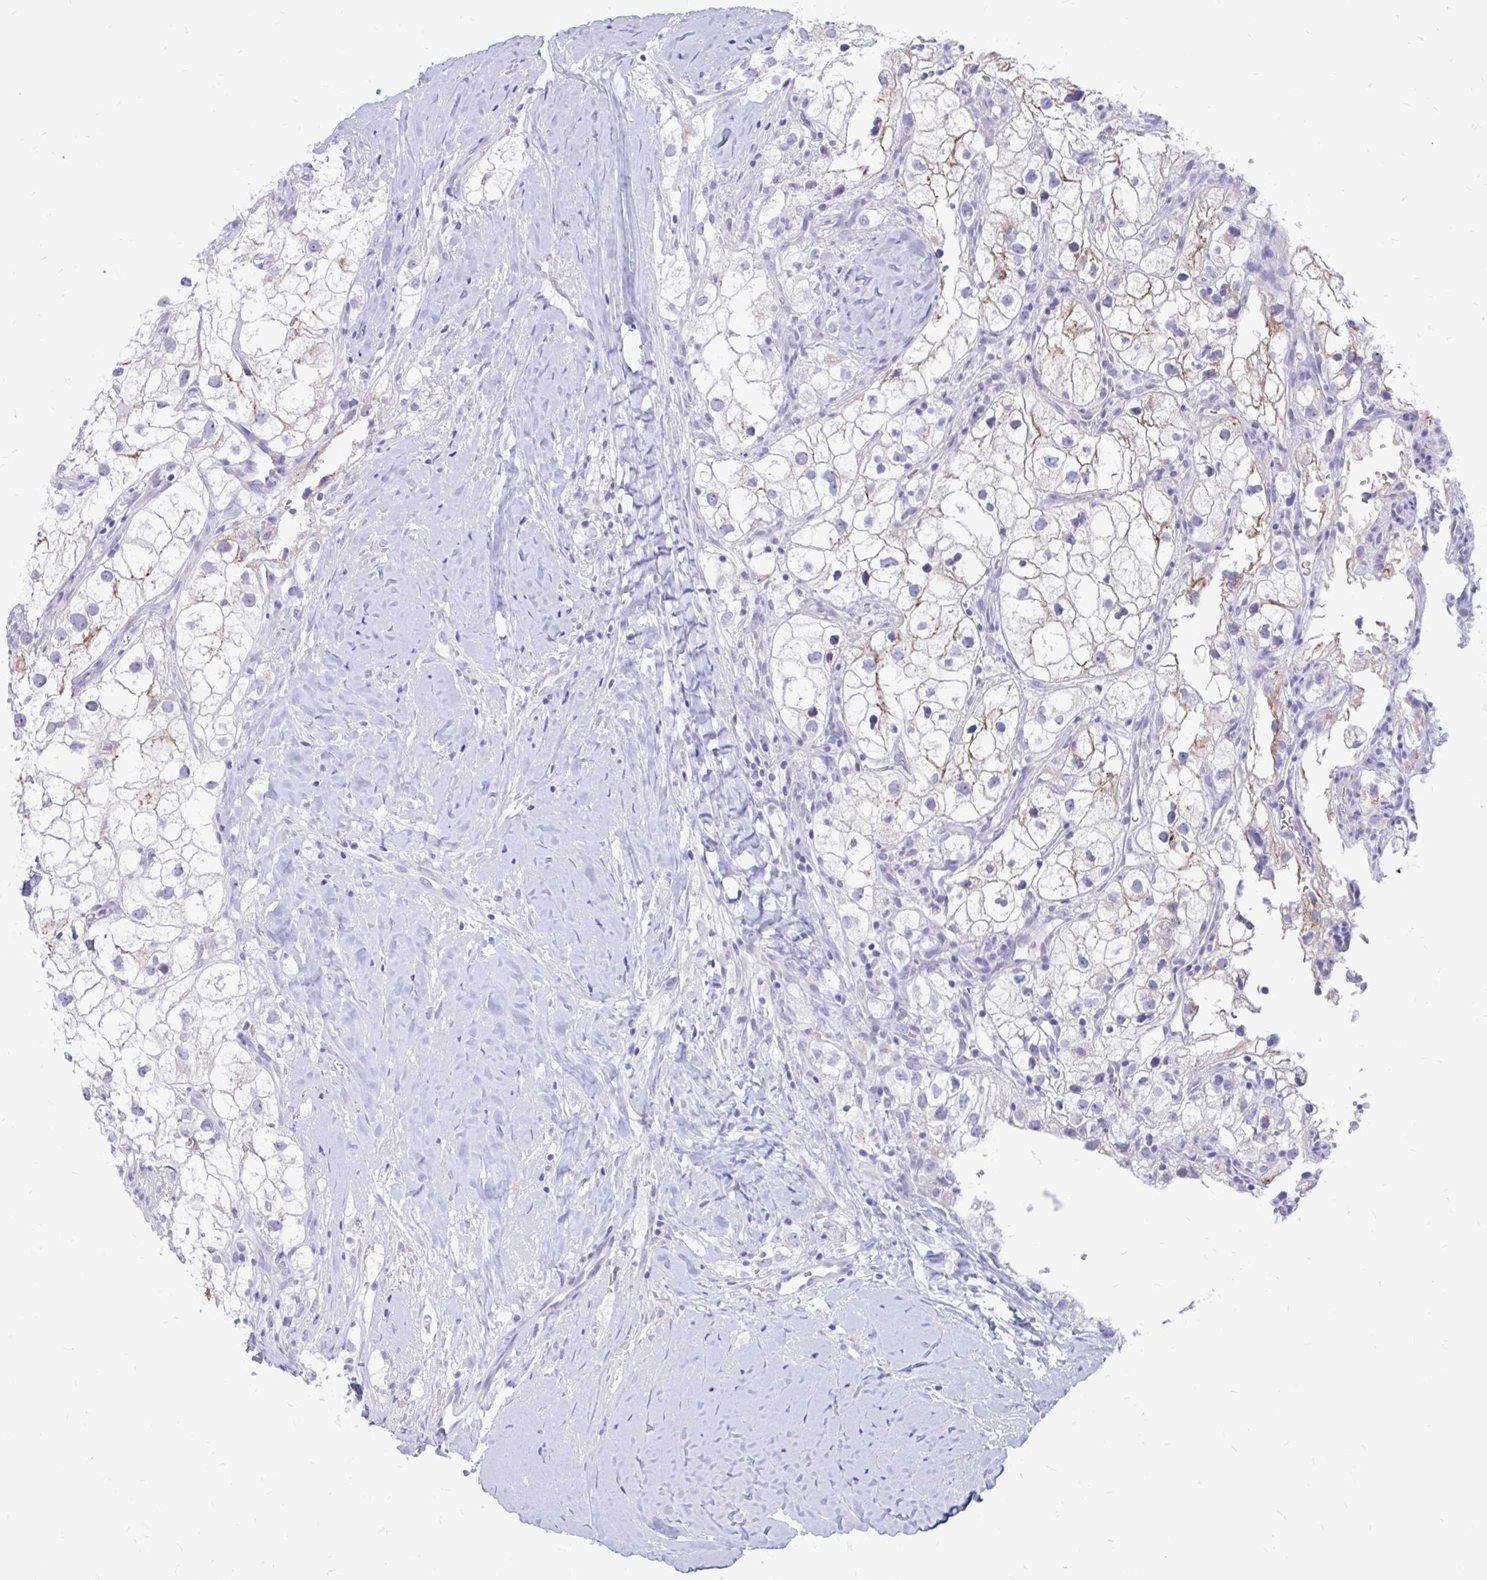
{"staining": {"intensity": "negative", "quantity": "none", "location": "none"}, "tissue": "renal cancer", "cell_type": "Tumor cells", "image_type": "cancer", "snomed": [{"axis": "morphology", "description": "Adenocarcinoma, NOS"}, {"axis": "topography", "description": "Kidney"}], "caption": "Protein analysis of adenocarcinoma (renal) shows no significant expression in tumor cells.", "gene": "IGSF5", "patient": {"sex": "male", "age": 59}}